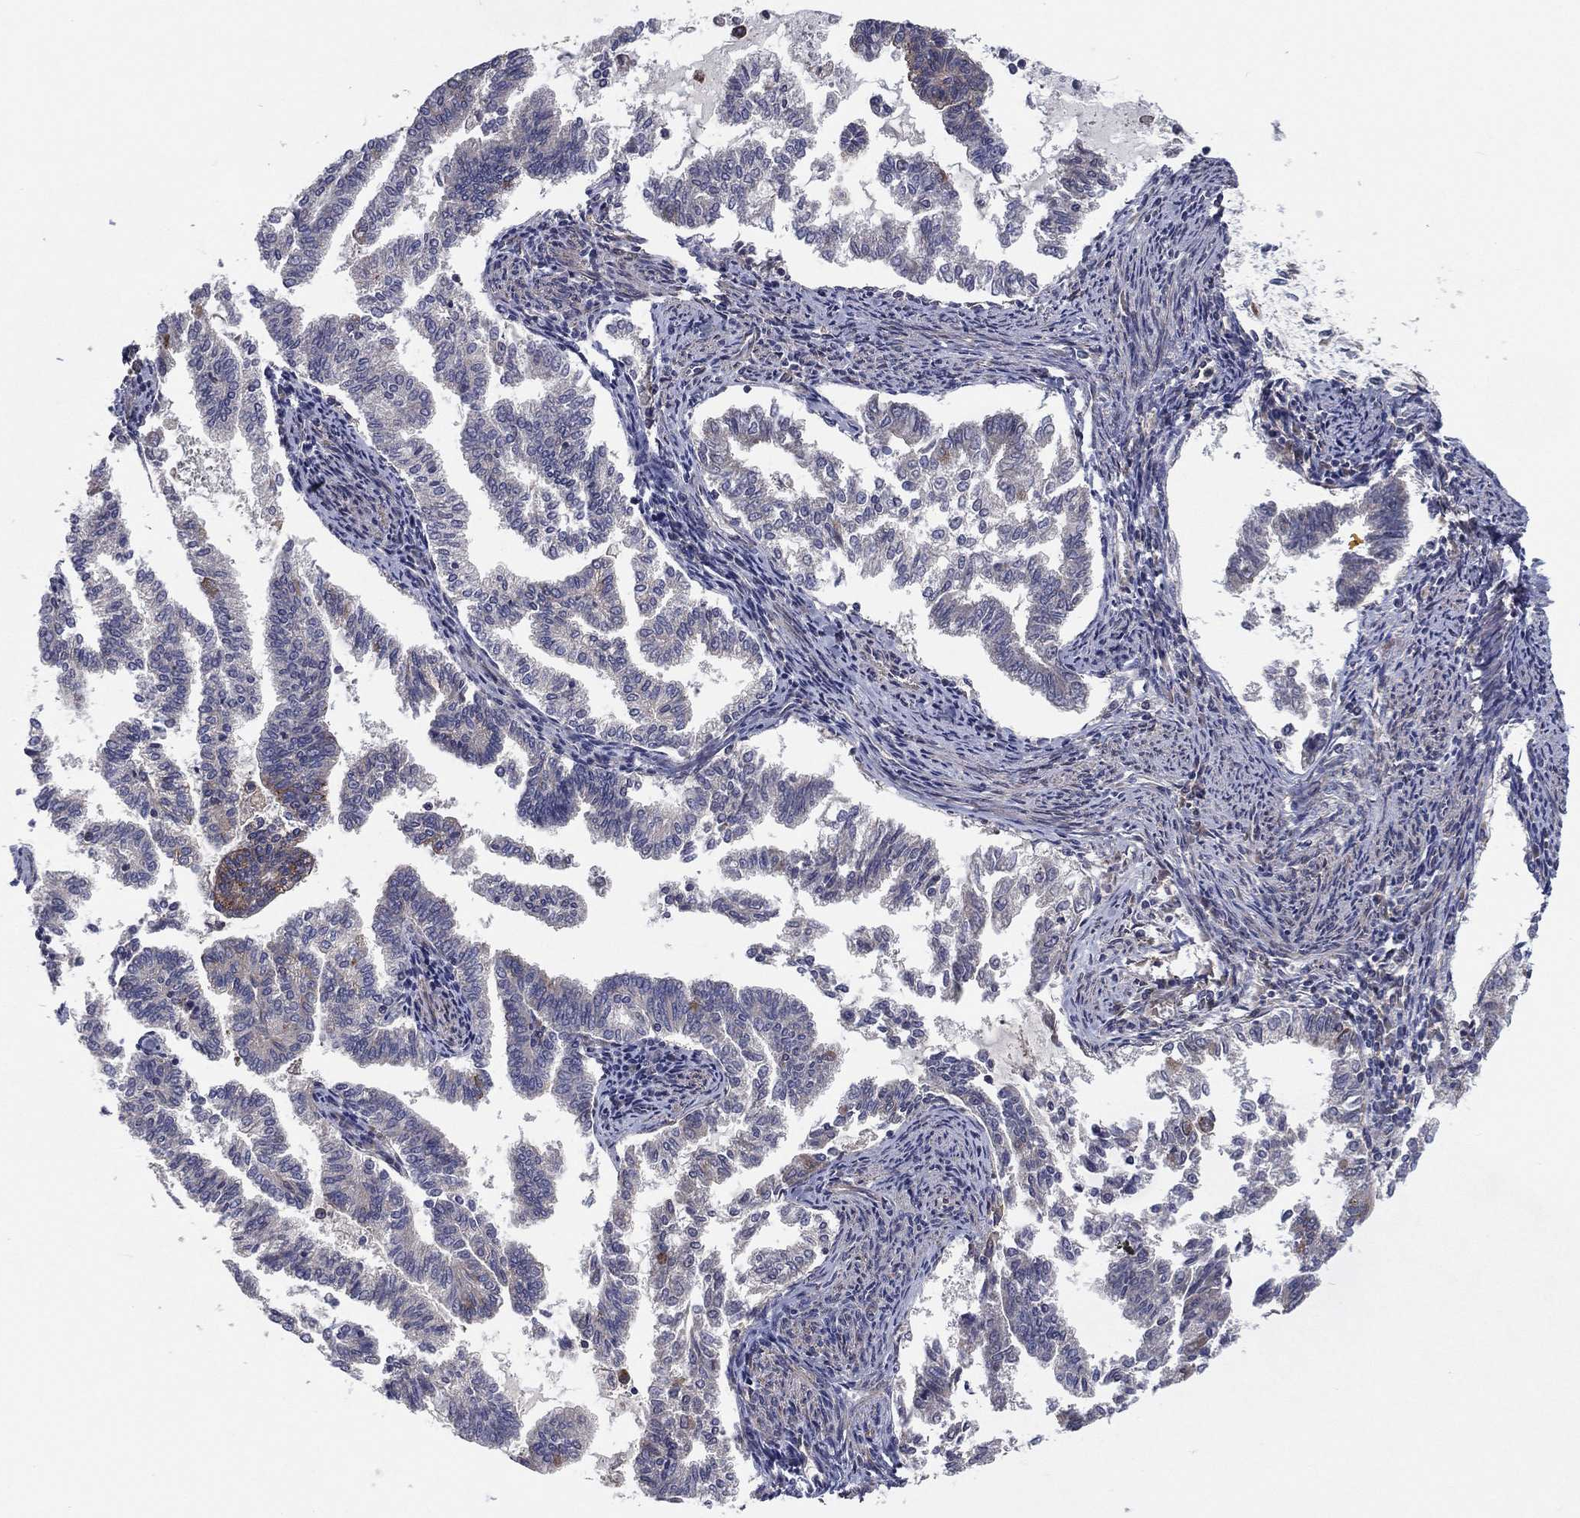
{"staining": {"intensity": "negative", "quantity": "none", "location": "none"}, "tissue": "endometrial cancer", "cell_type": "Tumor cells", "image_type": "cancer", "snomed": [{"axis": "morphology", "description": "Adenocarcinoma, NOS"}, {"axis": "topography", "description": "Endometrium"}], "caption": "The image demonstrates no significant positivity in tumor cells of endometrial adenocarcinoma.", "gene": "EIF2B5", "patient": {"sex": "female", "age": 79}}